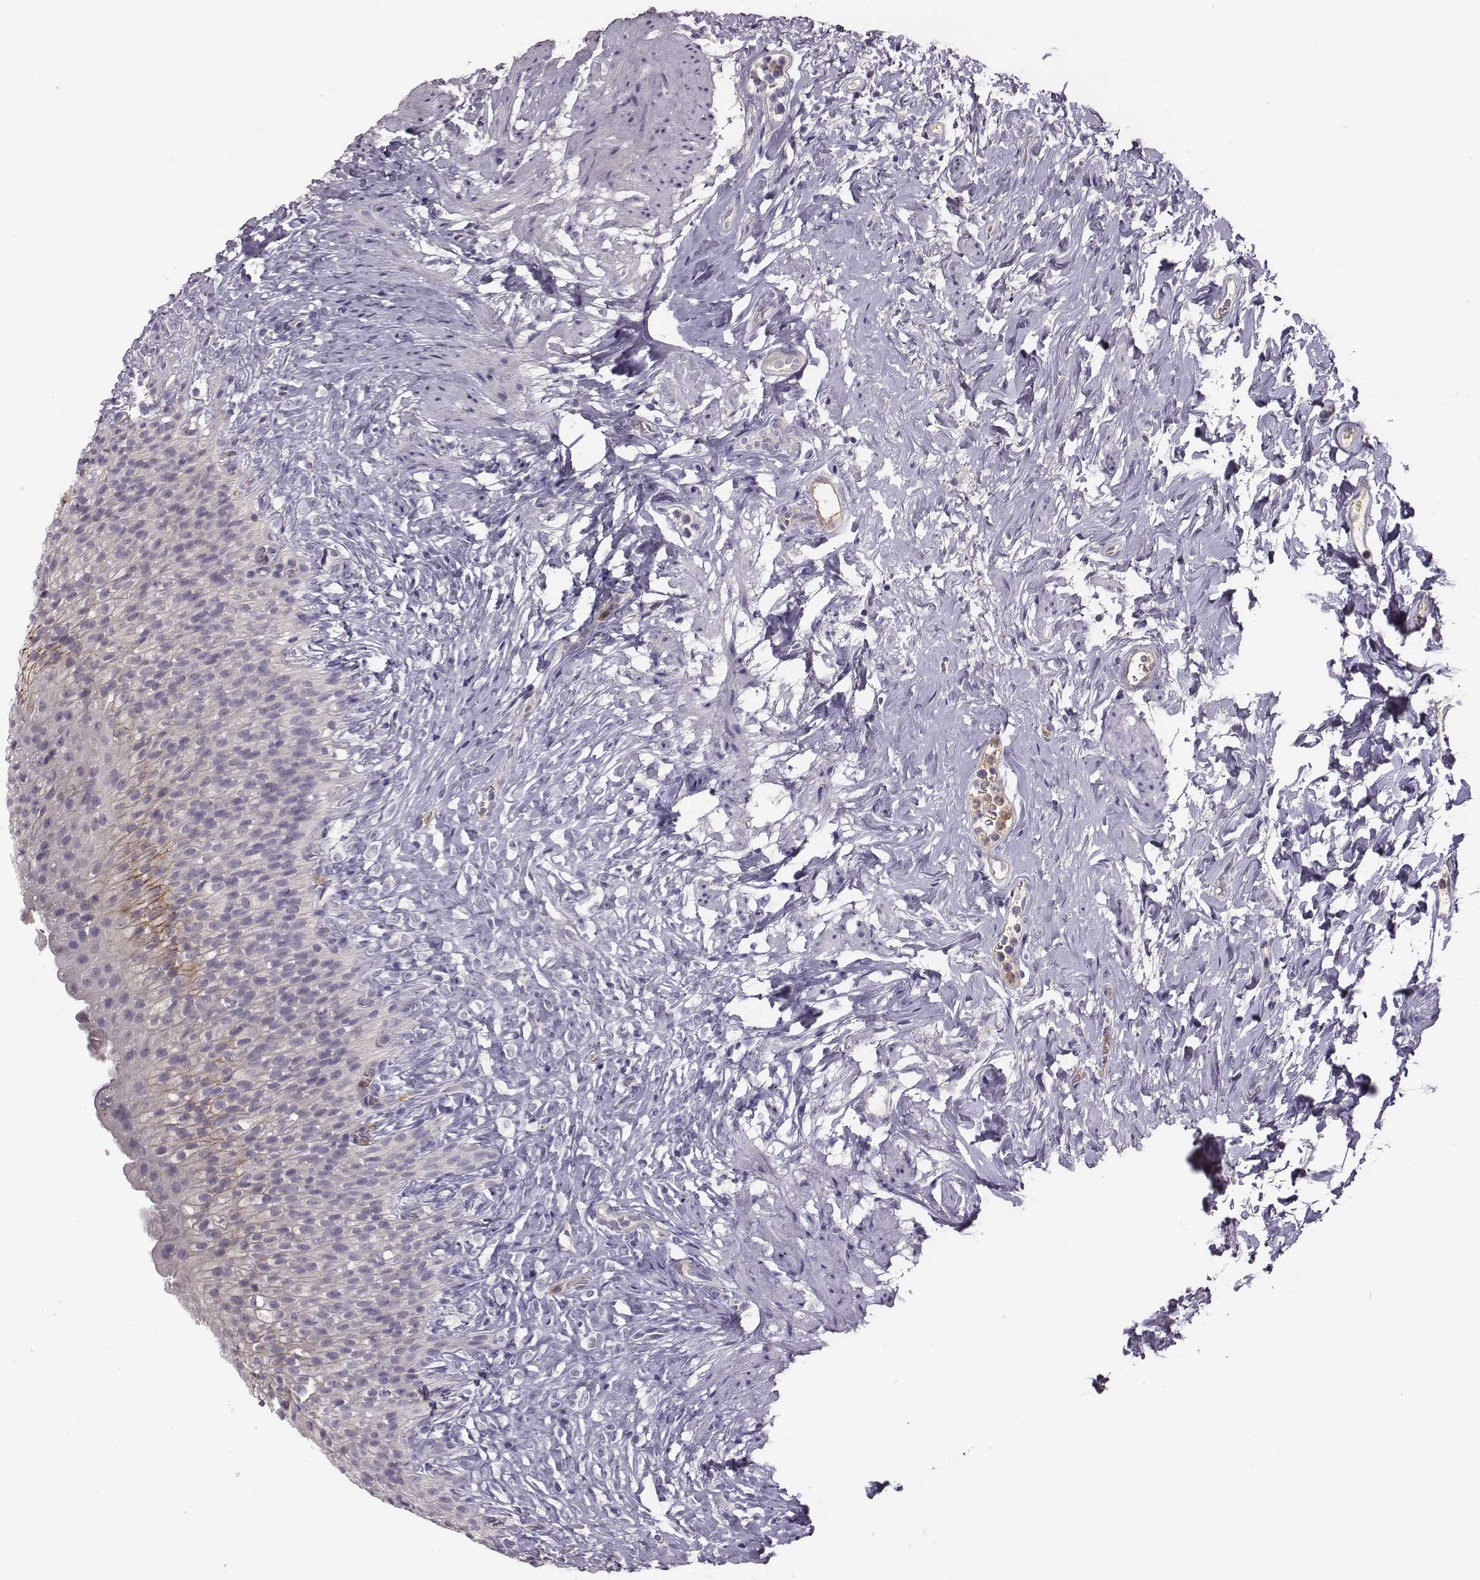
{"staining": {"intensity": "negative", "quantity": "none", "location": "none"}, "tissue": "urinary bladder", "cell_type": "Urothelial cells", "image_type": "normal", "snomed": [{"axis": "morphology", "description": "Normal tissue, NOS"}, {"axis": "topography", "description": "Urinary bladder"}], "caption": "DAB immunohistochemical staining of unremarkable urinary bladder demonstrates no significant positivity in urothelial cells. (DAB immunohistochemistry visualized using brightfield microscopy, high magnification).", "gene": "KMO", "patient": {"sex": "male", "age": 76}}